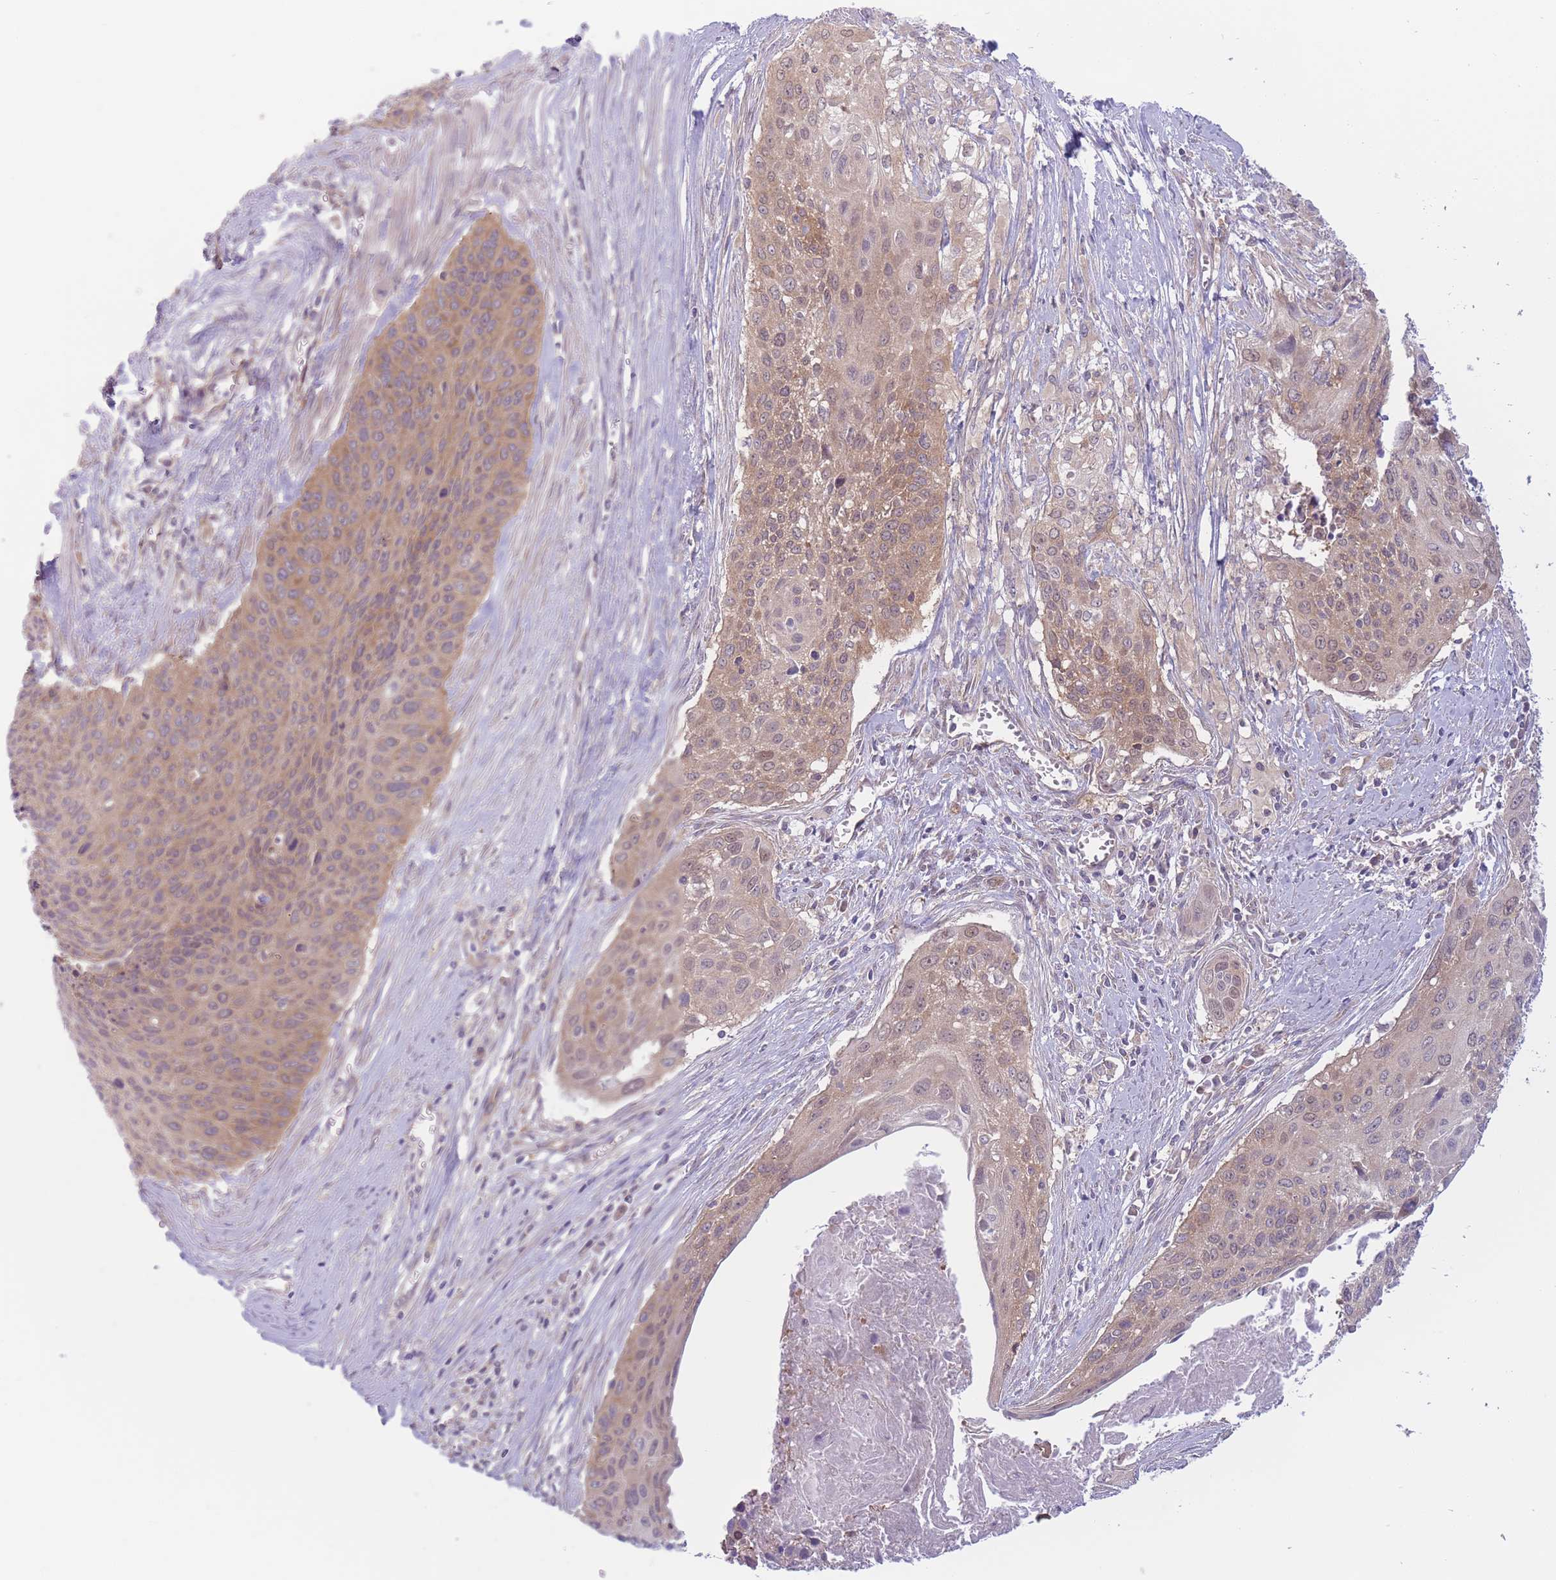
{"staining": {"intensity": "weak", "quantity": ">75%", "location": "cytoplasmic/membranous"}, "tissue": "cervical cancer", "cell_type": "Tumor cells", "image_type": "cancer", "snomed": [{"axis": "morphology", "description": "Squamous cell carcinoma, NOS"}, {"axis": "topography", "description": "Cervix"}], "caption": "Brown immunohistochemical staining in cervical cancer (squamous cell carcinoma) displays weak cytoplasmic/membranous positivity in approximately >75% of tumor cells. (DAB (3,3'-diaminobenzidine) = brown stain, brightfield microscopy at high magnification).", "gene": "PFDN6", "patient": {"sex": "female", "age": 55}}